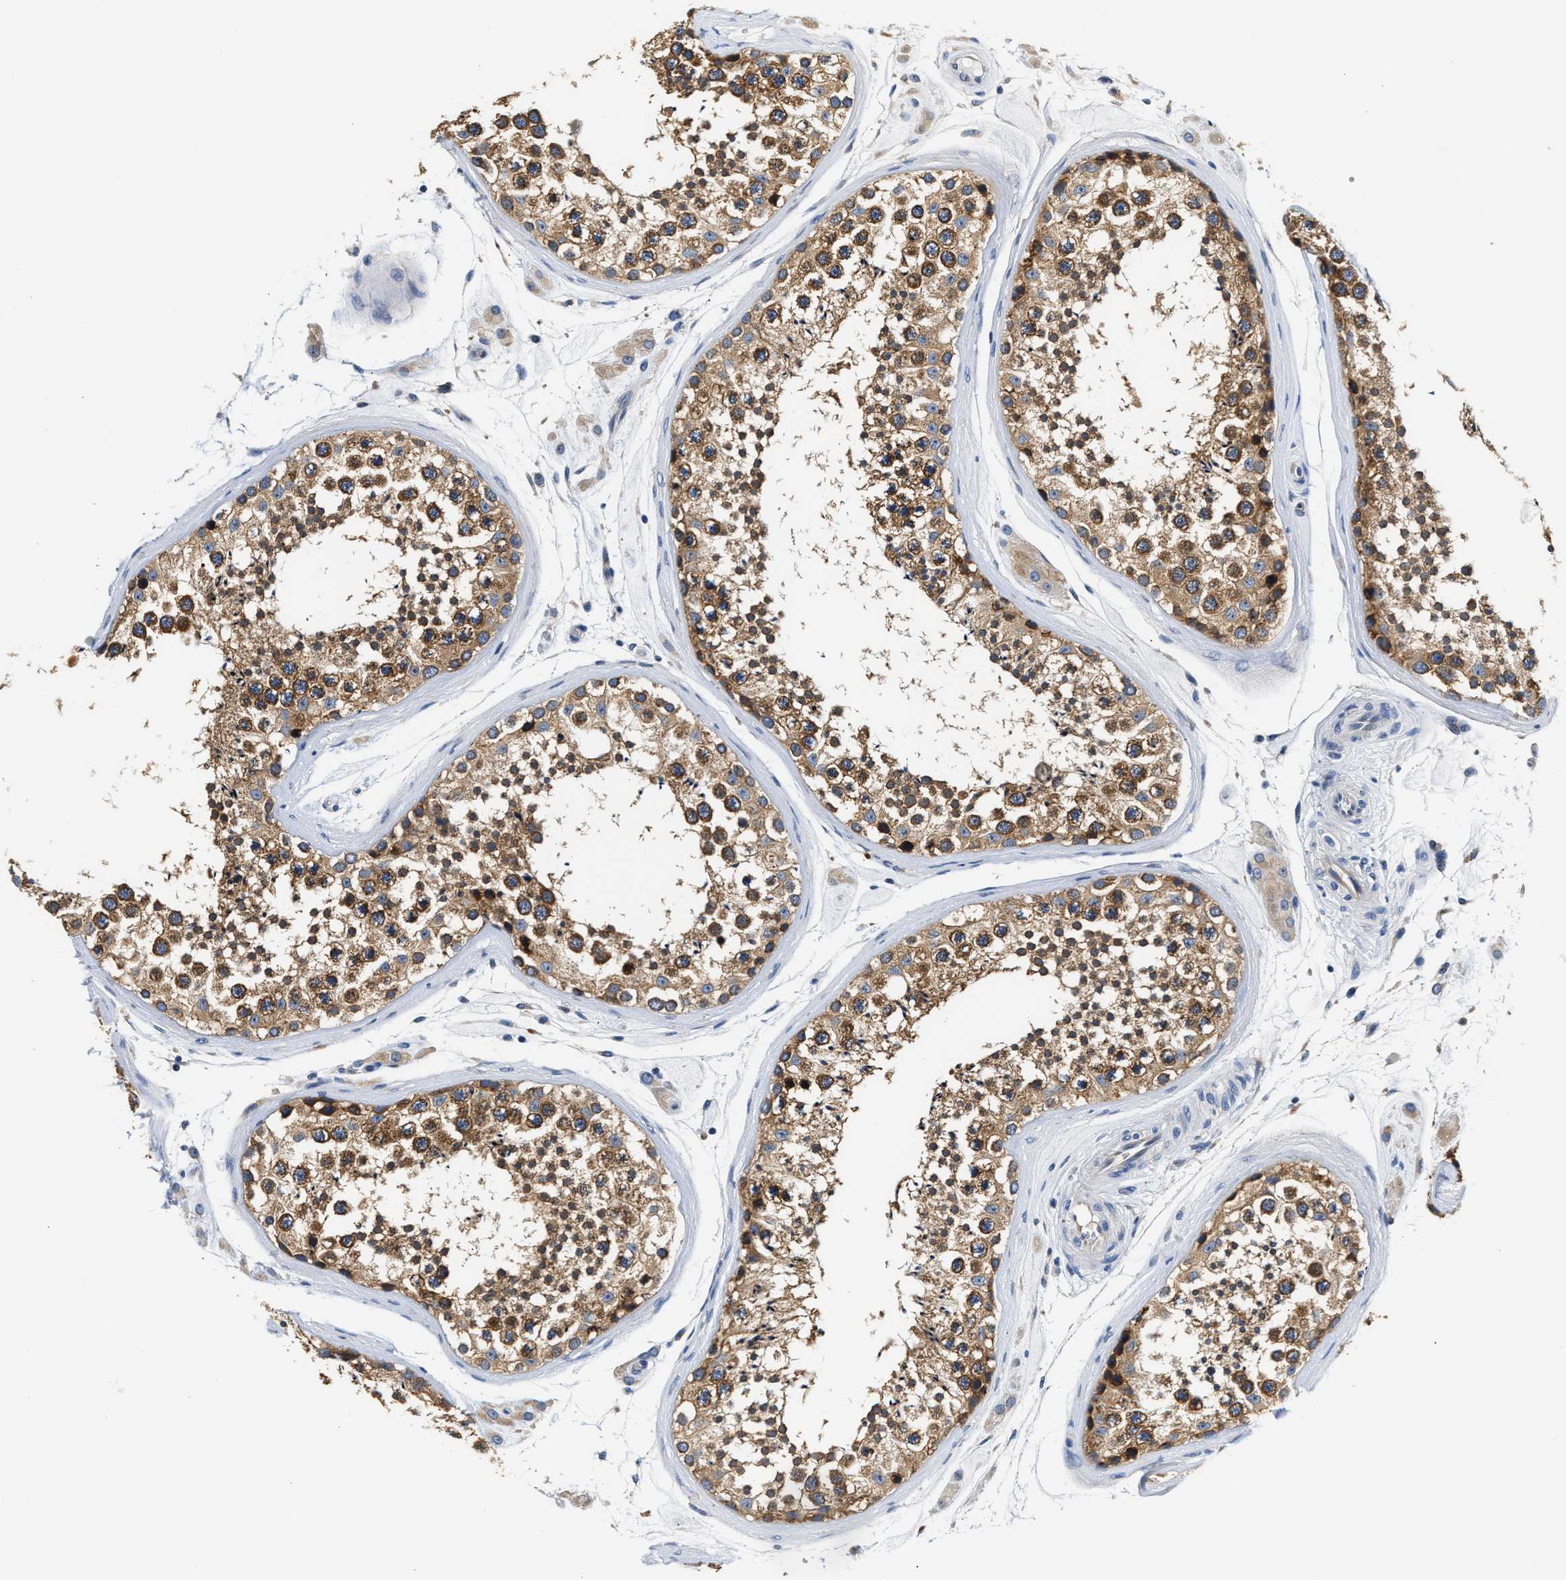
{"staining": {"intensity": "moderate", "quantity": ">75%", "location": "cytoplasmic/membranous"}, "tissue": "testis", "cell_type": "Cells in seminiferous ducts", "image_type": "normal", "snomed": [{"axis": "morphology", "description": "Normal tissue, NOS"}, {"axis": "topography", "description": "Testis"}], "caption": "Testis stained with immunohistochemistry shows moderate cytoplasmic/membranous positivity in about >75% of cells in seminiferous ducts.", "gene": "FAM185A", "patient": {"sex": "male", "age": 46}}